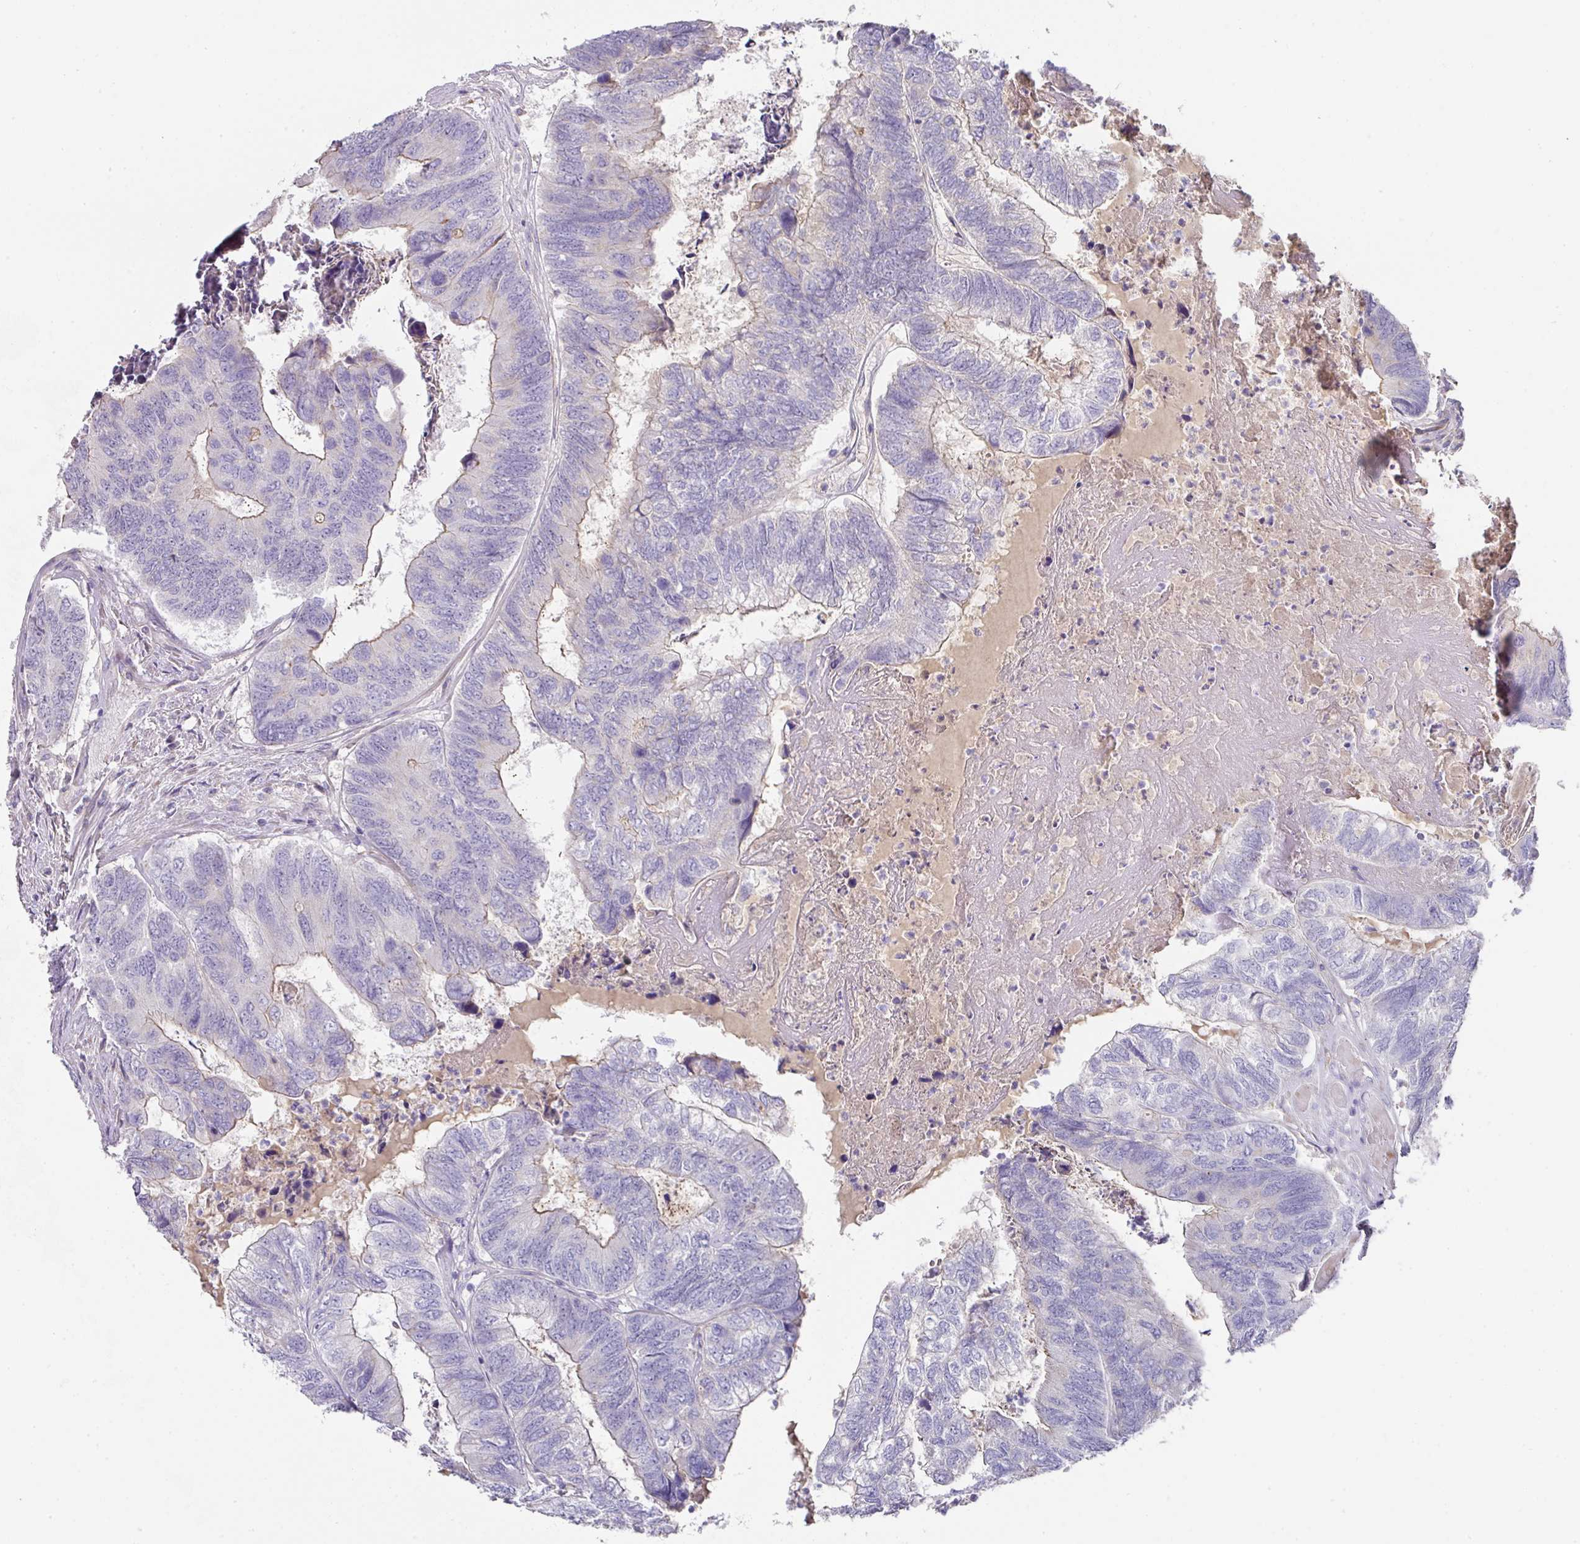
{"staining": {"intensity": "weak", "quantity": "<25%", "location": "cytoplasmic/membranous"}, "tissue": "colorectal cancer", "cell_type": "Tumor cells", "image_type": "cancer", "snomed": [{"axis": "morphology", "description": "Adenocarcinoma, NOS"}, {"axis": "topography", "description": "Colon"}], "caption": "Adenocarcinoma (colorectal) stained for a protein using IHC exhibits no positivity tumor cells.", "gene": "TARM1", "patient": {"sex": "female", "age": 67}}